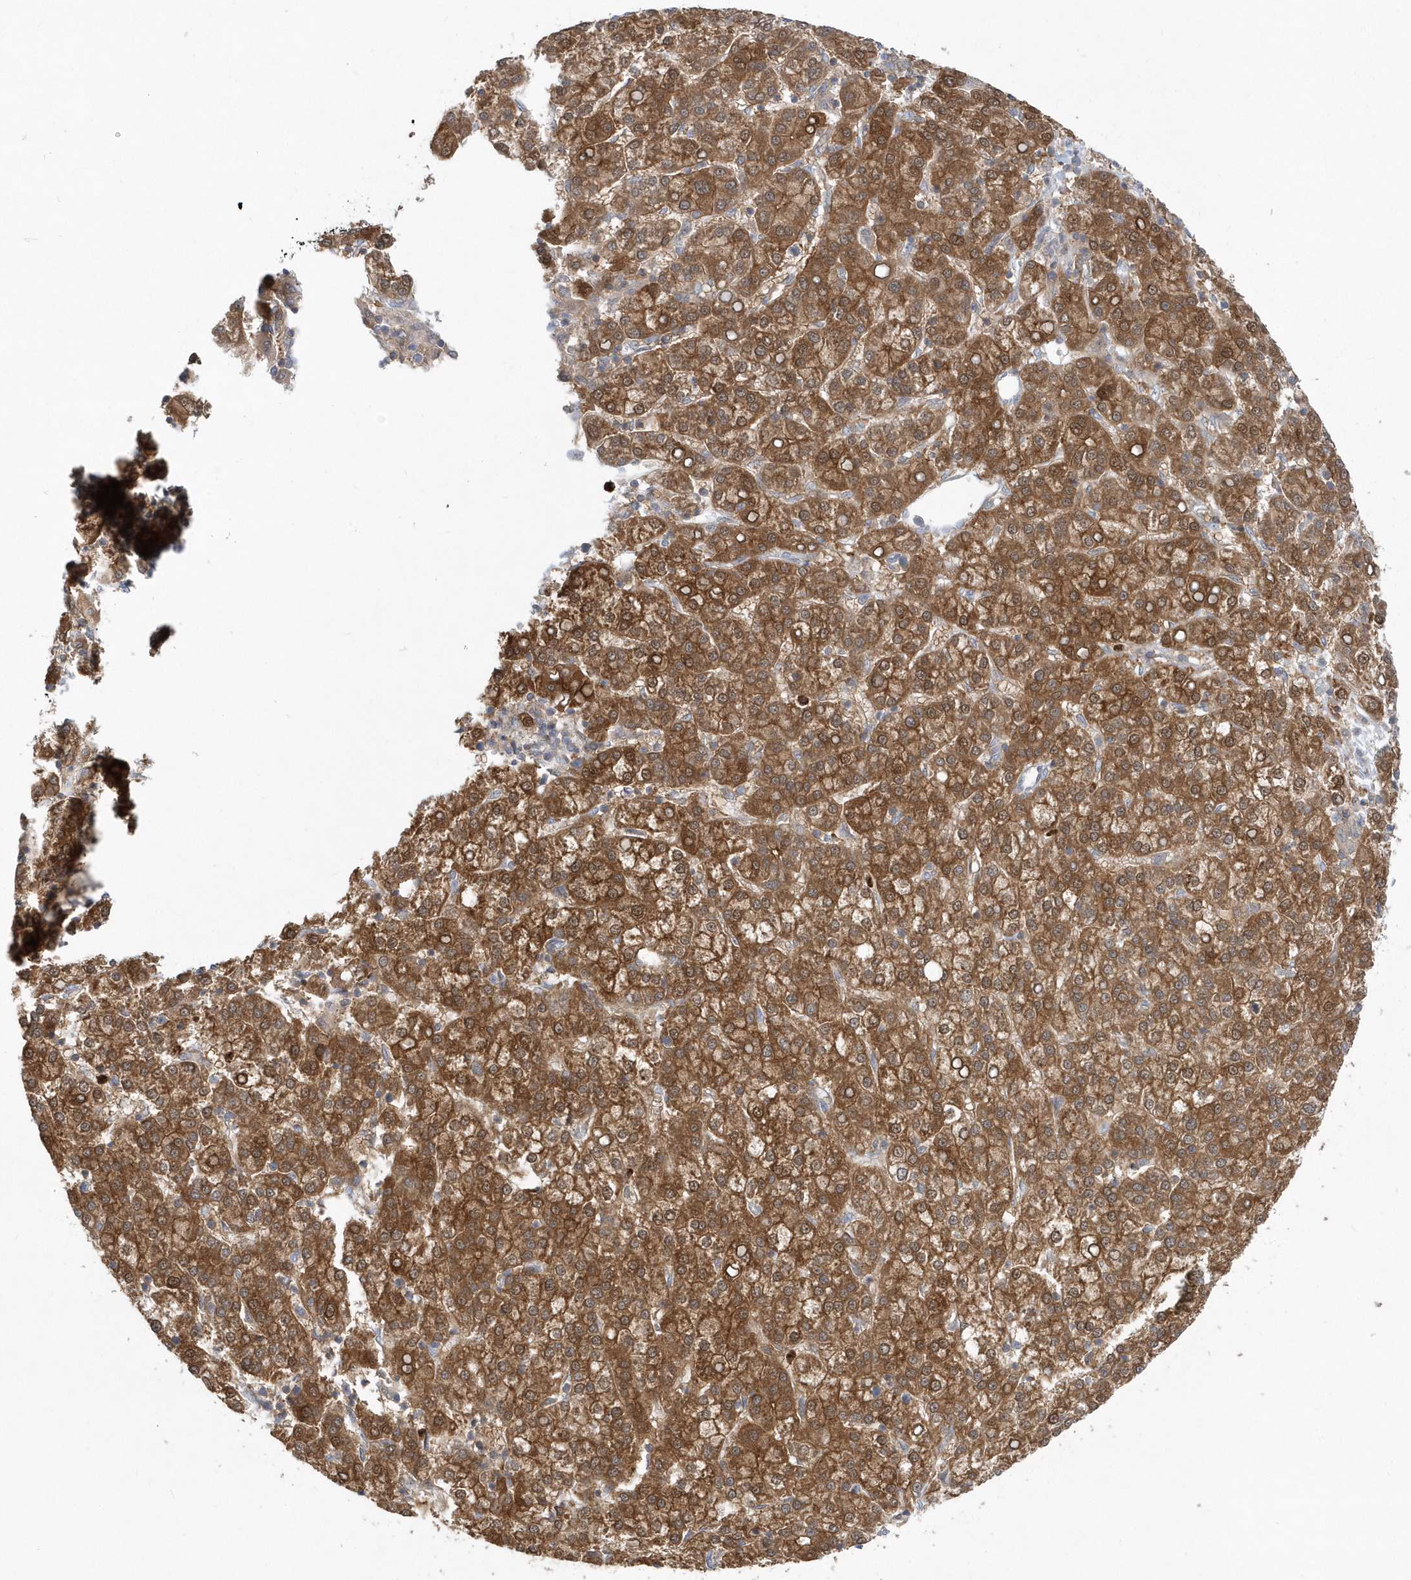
{"staining": {"intensity": "moderate", "quantity": ">75%", "location": "cytoplasmic/membranous"}, "tissue": "liver cancer", "cell_type": "Tumor cells", "image_type": "cancer", "snomed": [{"axis": "morphology", "description": "Carcinoma, Hepatocellular, NOS"}, {"axis": "topography", "description": "Liver"}], "caption": "Immunohistochemical staining of liver hepatocellular carcinoma exhibits medium levels of moderate cytoplasmic/membranous staining in about >75% of tumor cells.", "gene": "RNF7", "patient": {"sex": "female", "age": 58}}